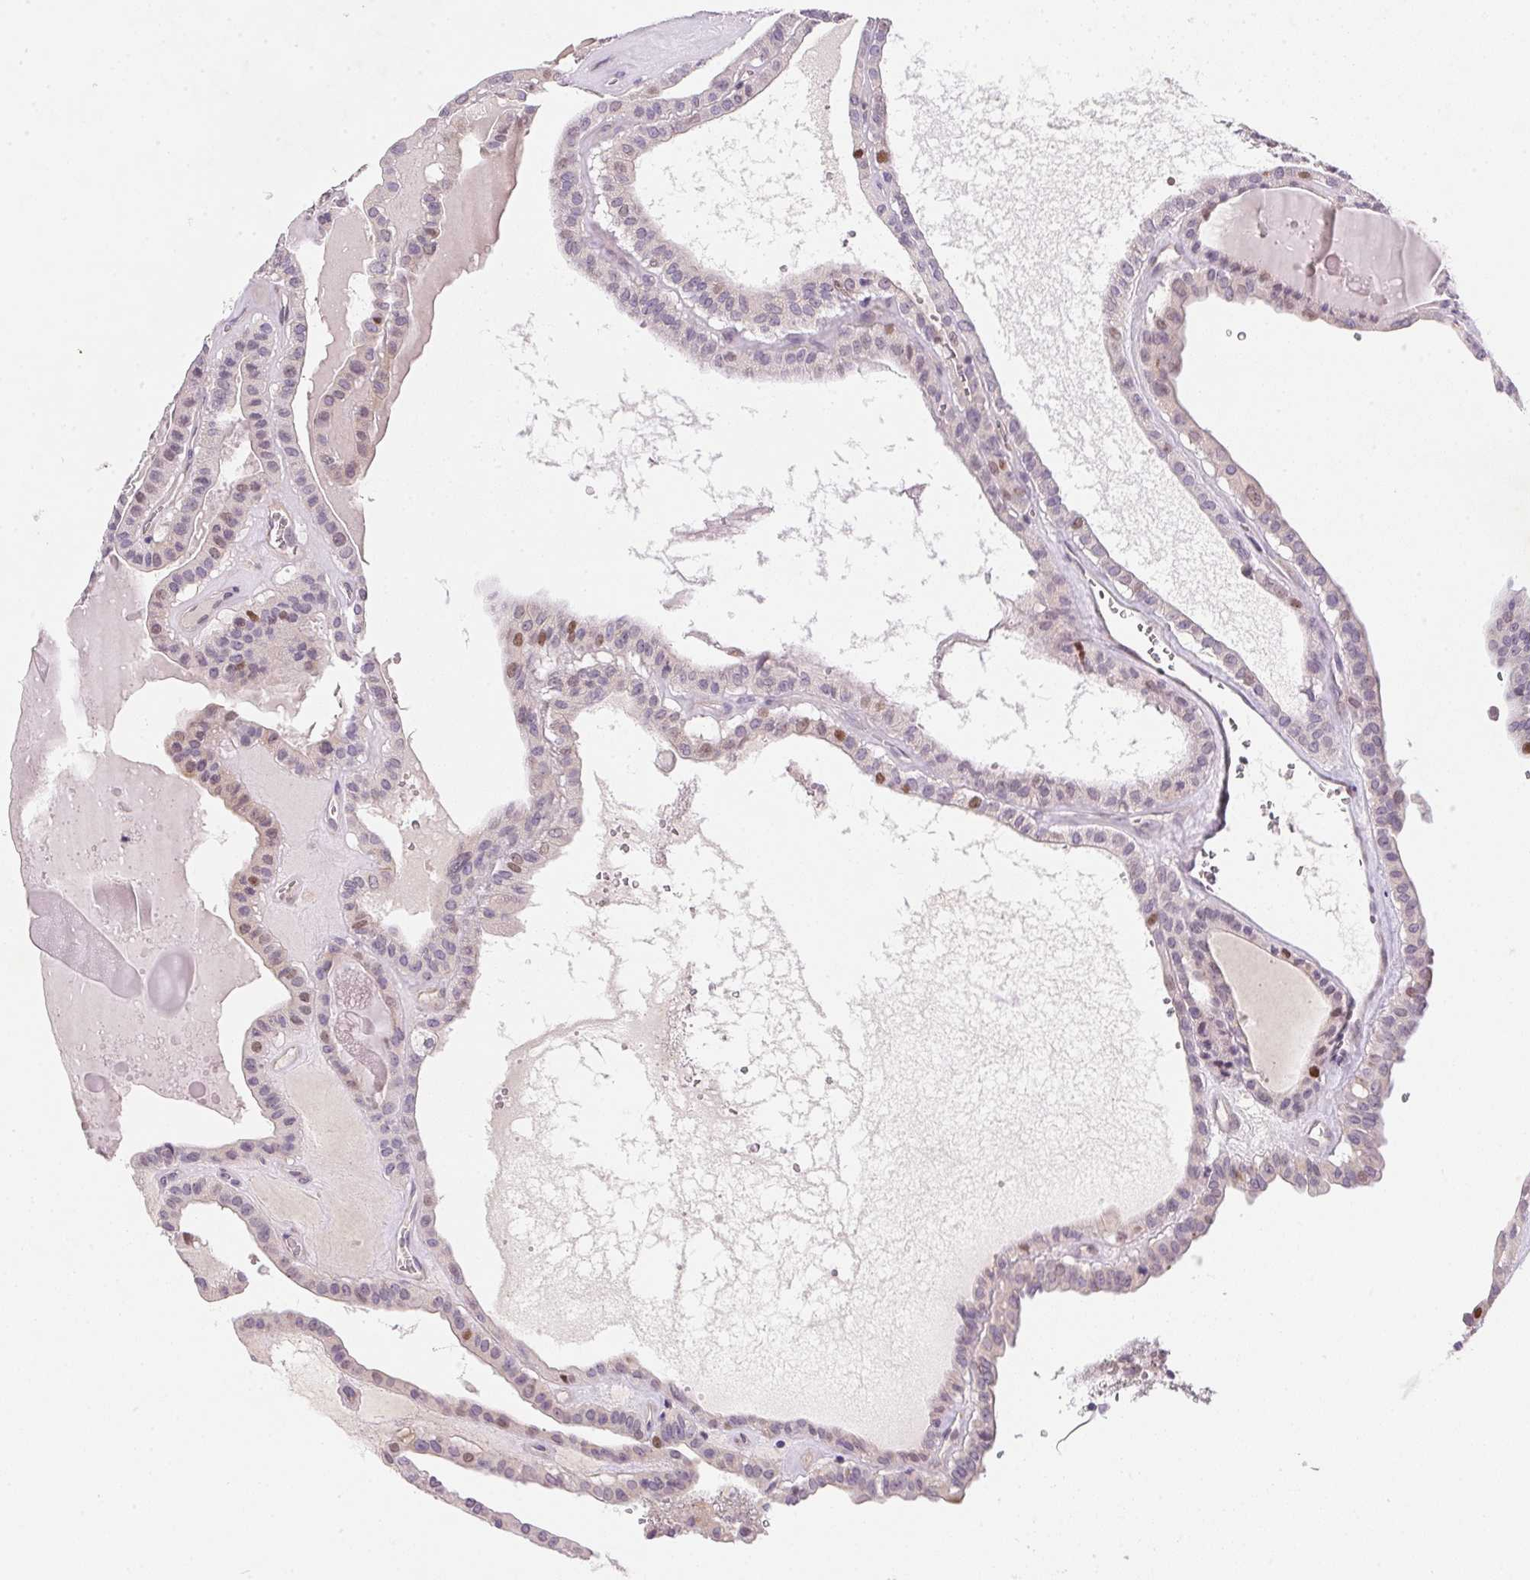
{"staining": {"intensity": "moderate", "quantity": "25%-75%", "location": "nuclear"}, "tissue": "thyroid cancer", "cell_type": "Tumor cells", "image_type": "cancer", "snomed": [{"axis": "morphology", "description": "Papillary adenocarcinoma, NOS"}, {"axis": "topography", "description": "Thyroid gland"}], "caption": "Immunohistochemistry staining of papillary adenocarcinoma (thyroid), which exhibits medium levels of moderate nuclear expression in about 25%-75% of tumor cells indicating moderate nuclear protein expression. The staining was performed using DAB (brown) for protein detection and nuclei were counterstained in hematoxylin (blue).", "gene": "HELLS", "patient": {"sex": "male", "age": 52}}